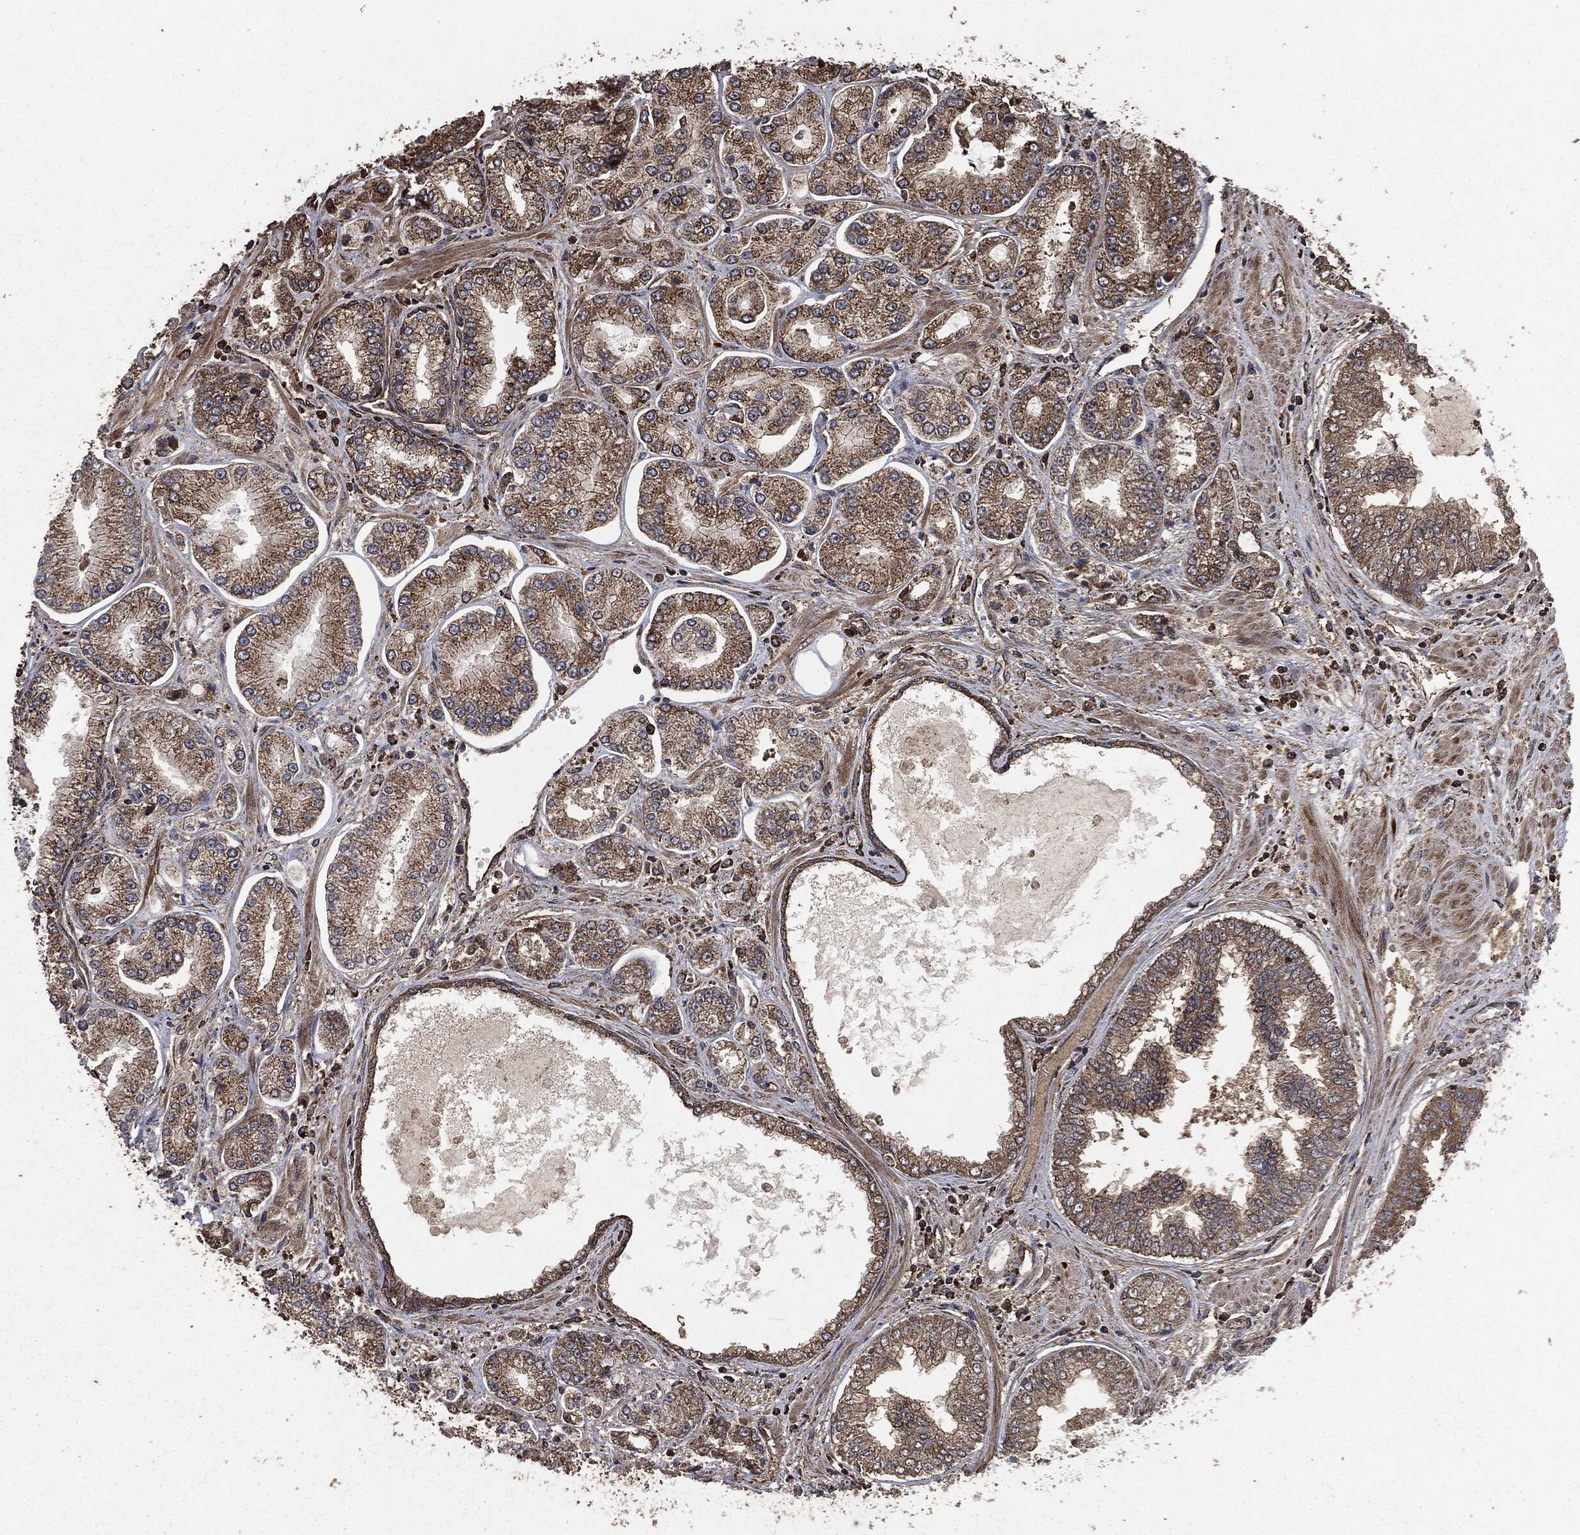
{"staining": {"intensity": "strong", "quantity": "<25%", "location": "cytoplasmic/membranous"}, "tissue": "prostate cancer", "cell_type": "Tumor cells", "image_type": "cancer", "snomed": [{"axis": "morphology", "description": "Adenocarcinoma, Low grade"}, {"axis": "topography", "description": "Prostate"}], "caption": "A photomicrograph of low-grade adenocarcinoma (prostate) stained for a protein displays strong cytoplasmic/membranous brown staining in tumor cells.", "gene": "EGFR", "patient": {"sex": "male", "age": 72}}